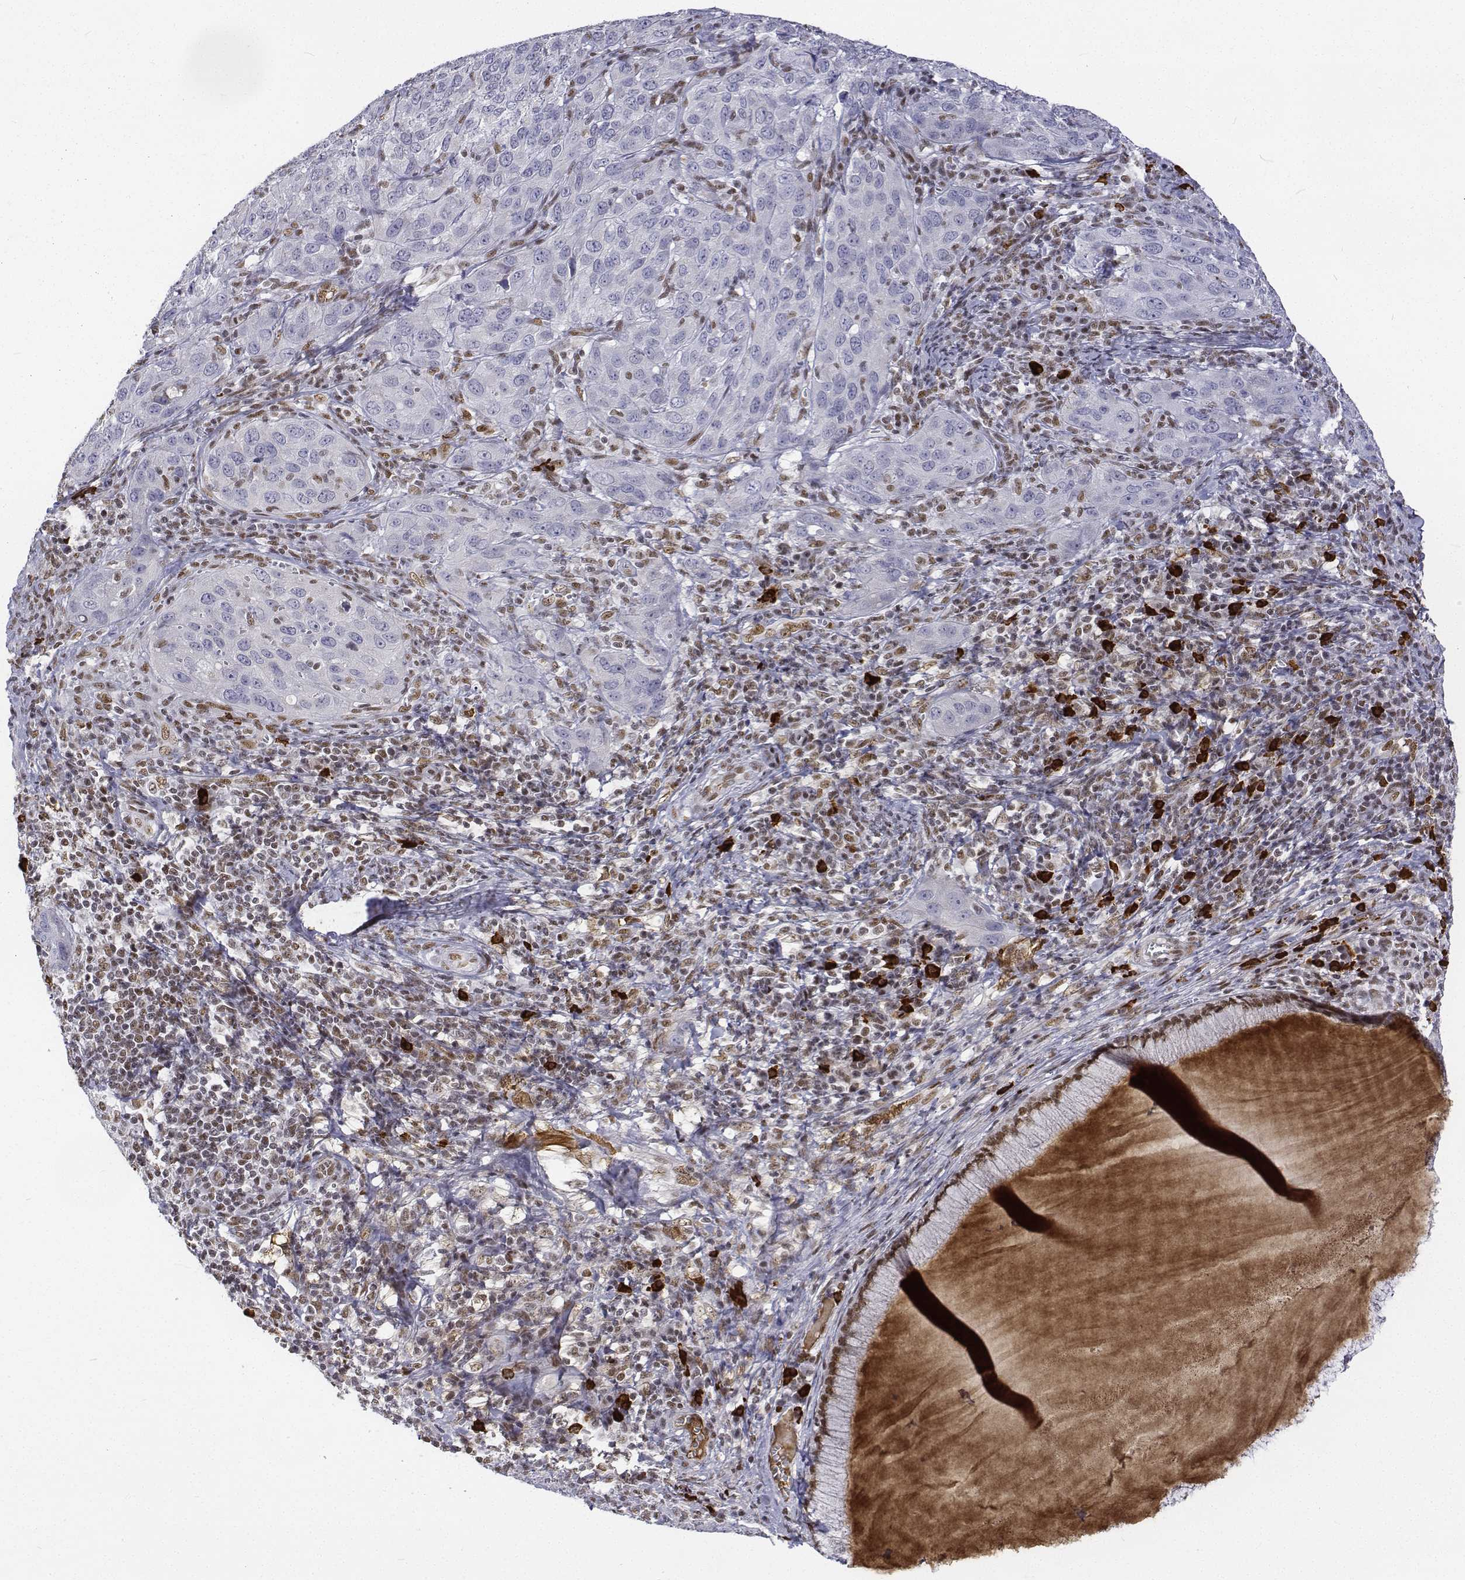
{"staining": {"intensity": "negative", "quantity": "none", "location": "none"}, "tissue": "cervical cancer", "cell_type": "Tumor cells", "image_type": "cancer", "snomed": [{"axis": "morphology", "description": "Normal tissue, NOS"}, {"axis": "morphology", "description": "Squamous cell carcinoma, NOS"}, {"axis": "topography", "description": "Cervix"}], "caption": "Tumor cells are negative for brown protein staining in squamous cell carcinoma (cervical). (Stains: DAB immunohistochemistry (IHC) with hematoxylin counter stain, Microscopy: brightfield microscopy at high magnification).", "gene": "ATRX", "patient": {"sex": "female", "age": 51}}